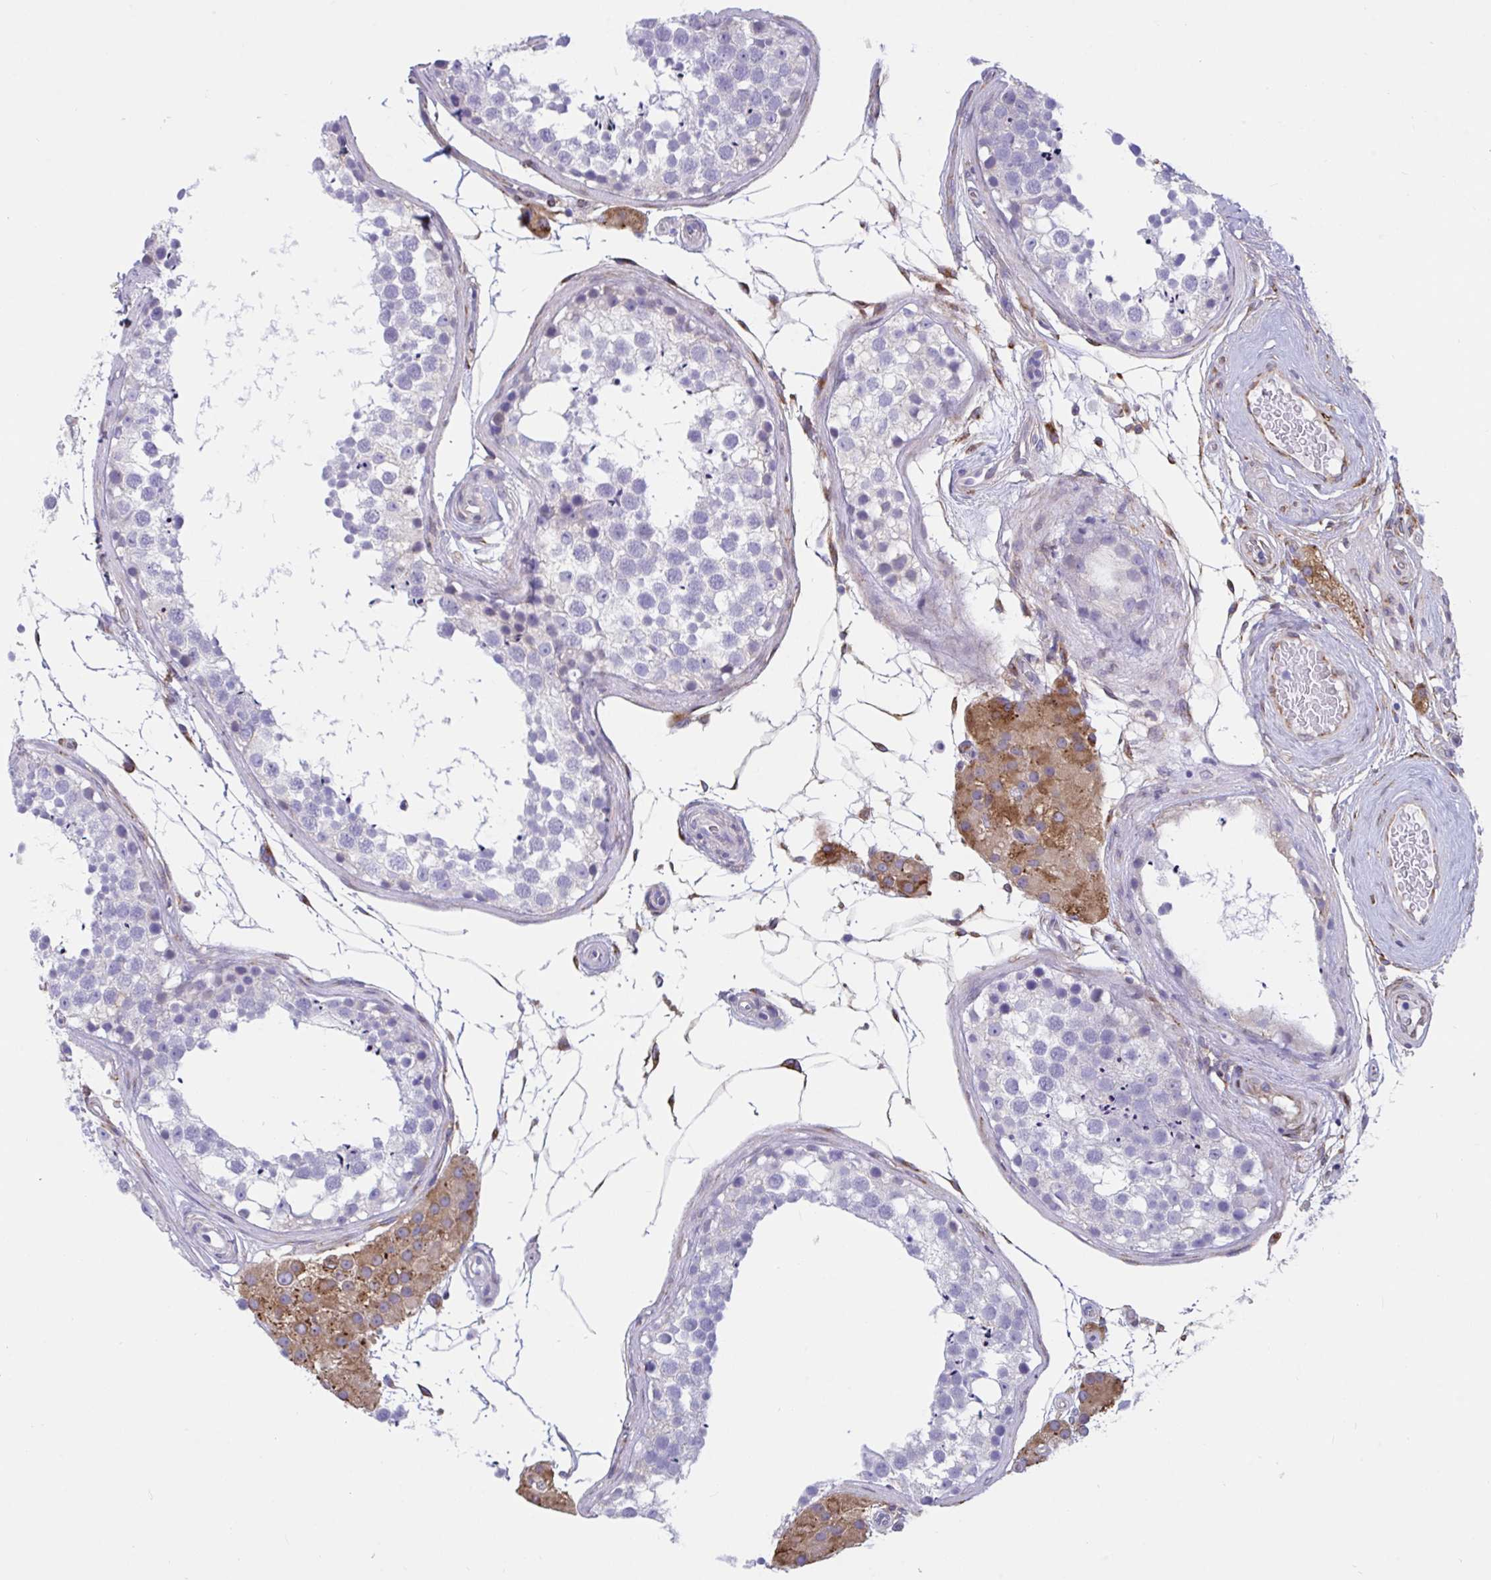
{"staining": {"intensity": "negative", "quantity": "none", "location": "none"}, "tissue": "testis", "cell_type": "Cells in seminiferous ducts", "image_type": "normal", "snomed": [{"axis": "morphology", "description": "Normal tissue, NOS"}, {"axis": "morphology", "description": "Seminoma, NOS"}, {"axis": "topography", "description": "Testis"}], "caption": "High power microscopy photomicrograph of an IHC histopathology image of unremarkable testis, revealing no significant positivity in cells in seminiferous ducts. Nuclei are stained in blue.", "gene": "ASPH", "patient": {"sex": "male", "age": 65}}